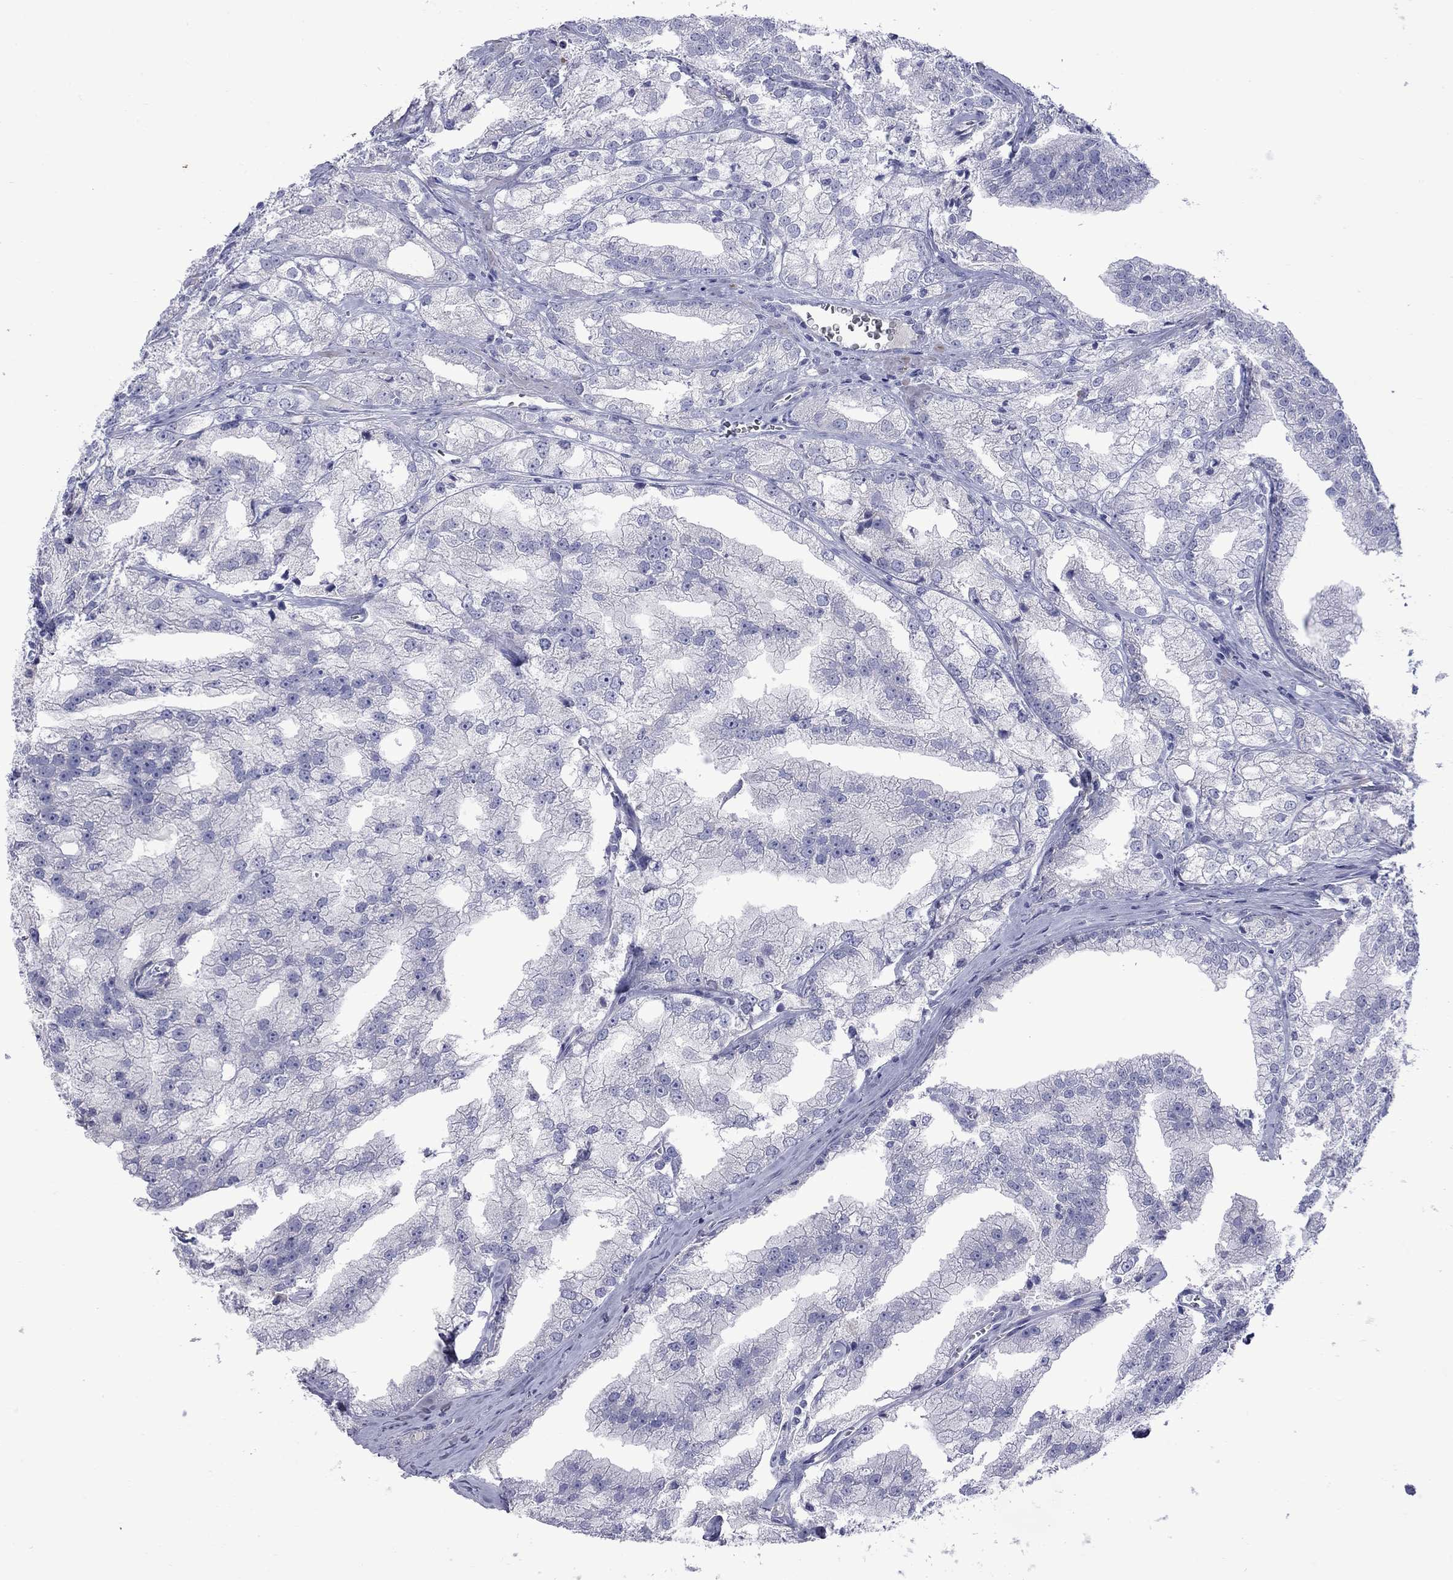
{"staining": {"intensity": "negative", "quantity": "none", "location": "none"}, "tissue": "prostate cancer", "cell_type": "Tumor cells", "image_type": "cancer", "snomed": [{"axis": "morphology", "description": "Adenocarcinoma, NOS"}, {"axis": "topography", "description": "Prostate"}], "caption": "Prostate cancer was stained to show a protein in brown. There is no significant staining in tumor cells.", "gene": "EPPIN", "patient": {"sex": "male", "age": 70}}